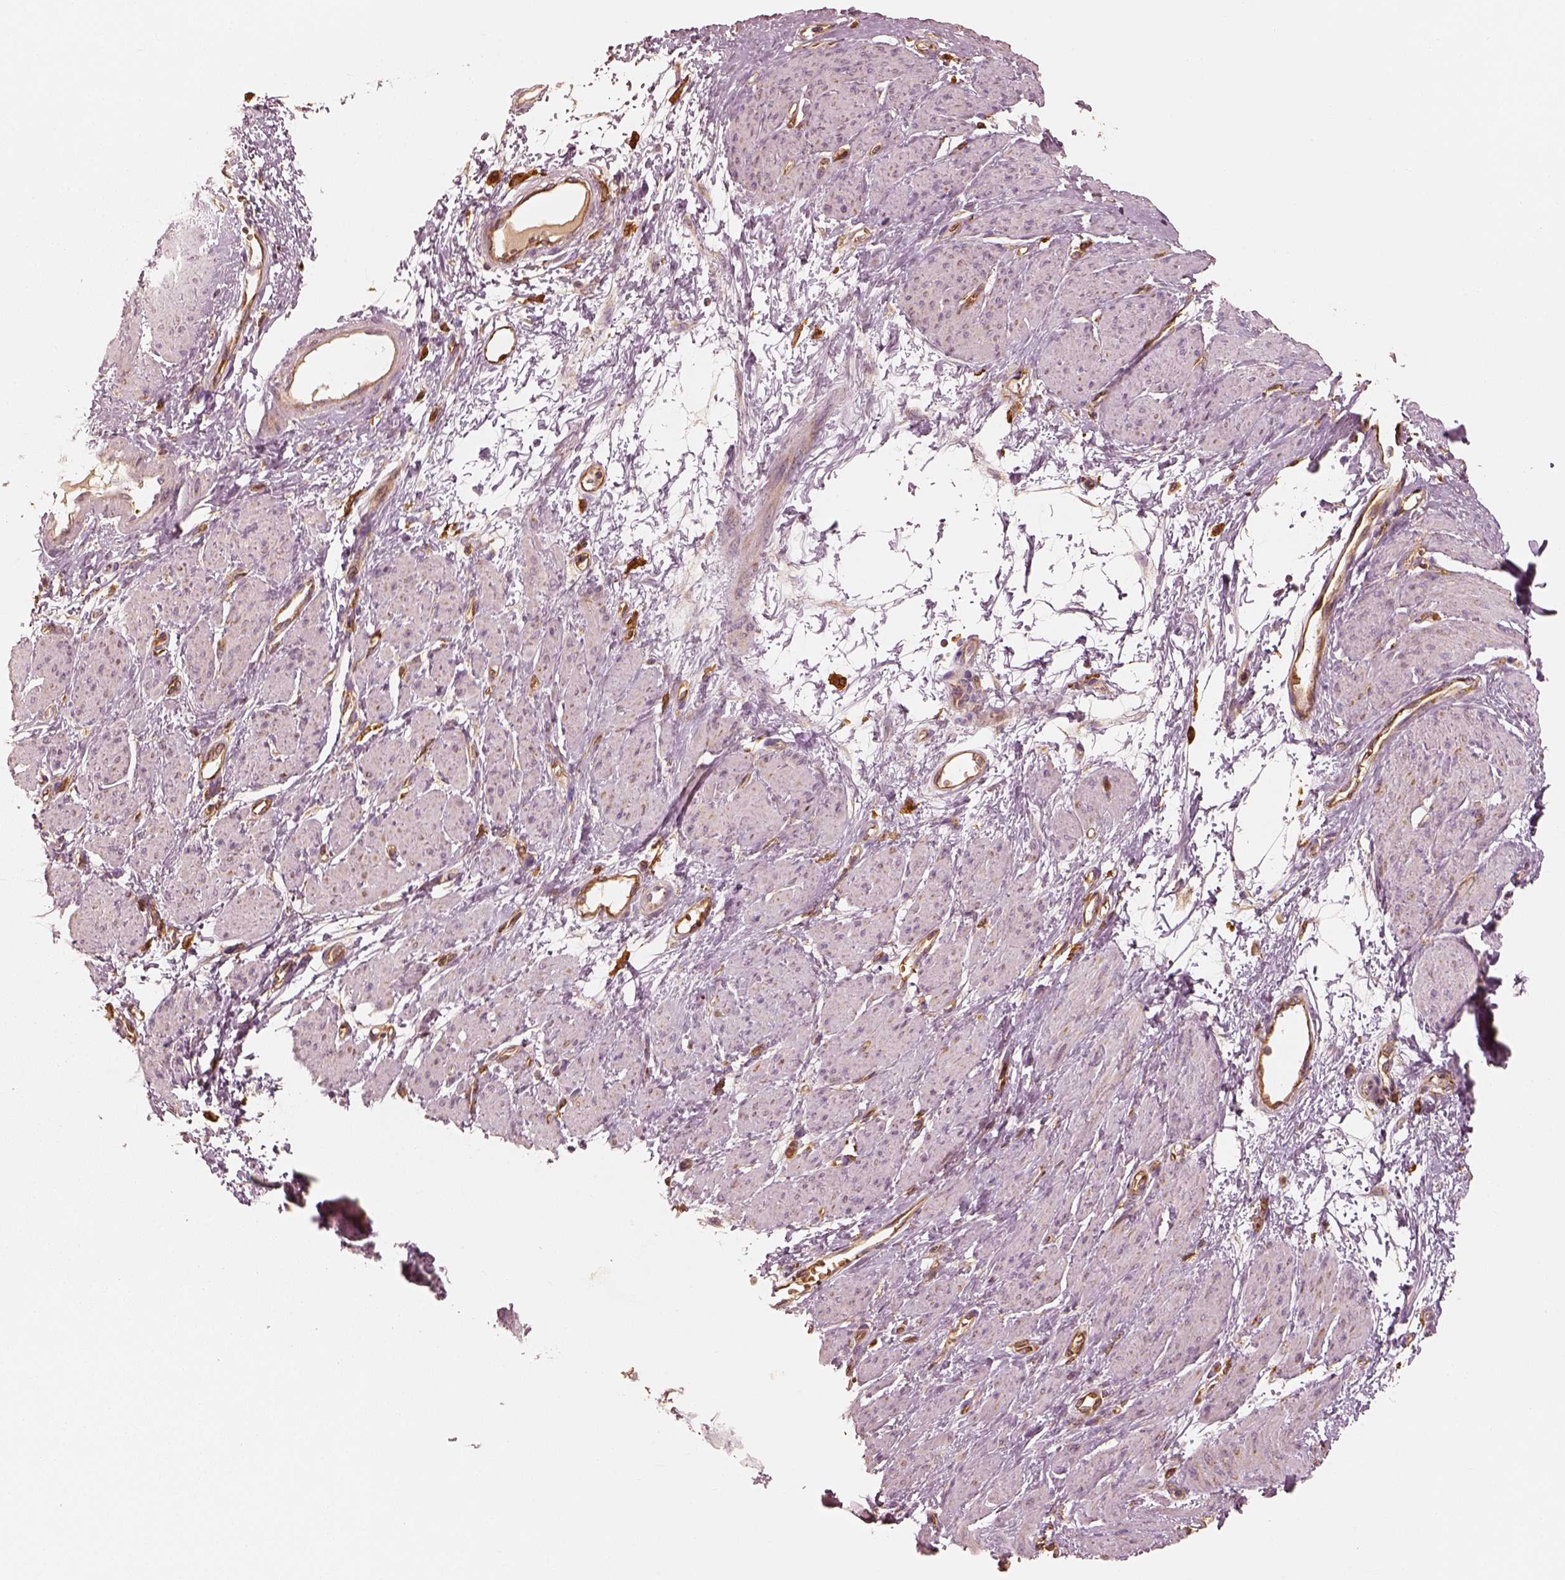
{"staining": {"intensity": "negative", "quantity": "none", "location": "none"}, "tissue": "smooth muscle", "cell_type": "Smooth muscle cells", "image_type": "normal", "snomed": [{"axis": "morphology", "description": "Normal tissue, NOS"}, {"axis": "topography", "description": "Smooth muscle"}, {"axis": "topography", "description": "Uterus"}], "caption": "Immunohistochemical staining of unremarkable human smooth muscle exhibits no significant positivity in smooth muscle cells. Nuclei are stained in blue.", "gene": "FSCN1", "patient": {"sex": "female", "age": 39}}